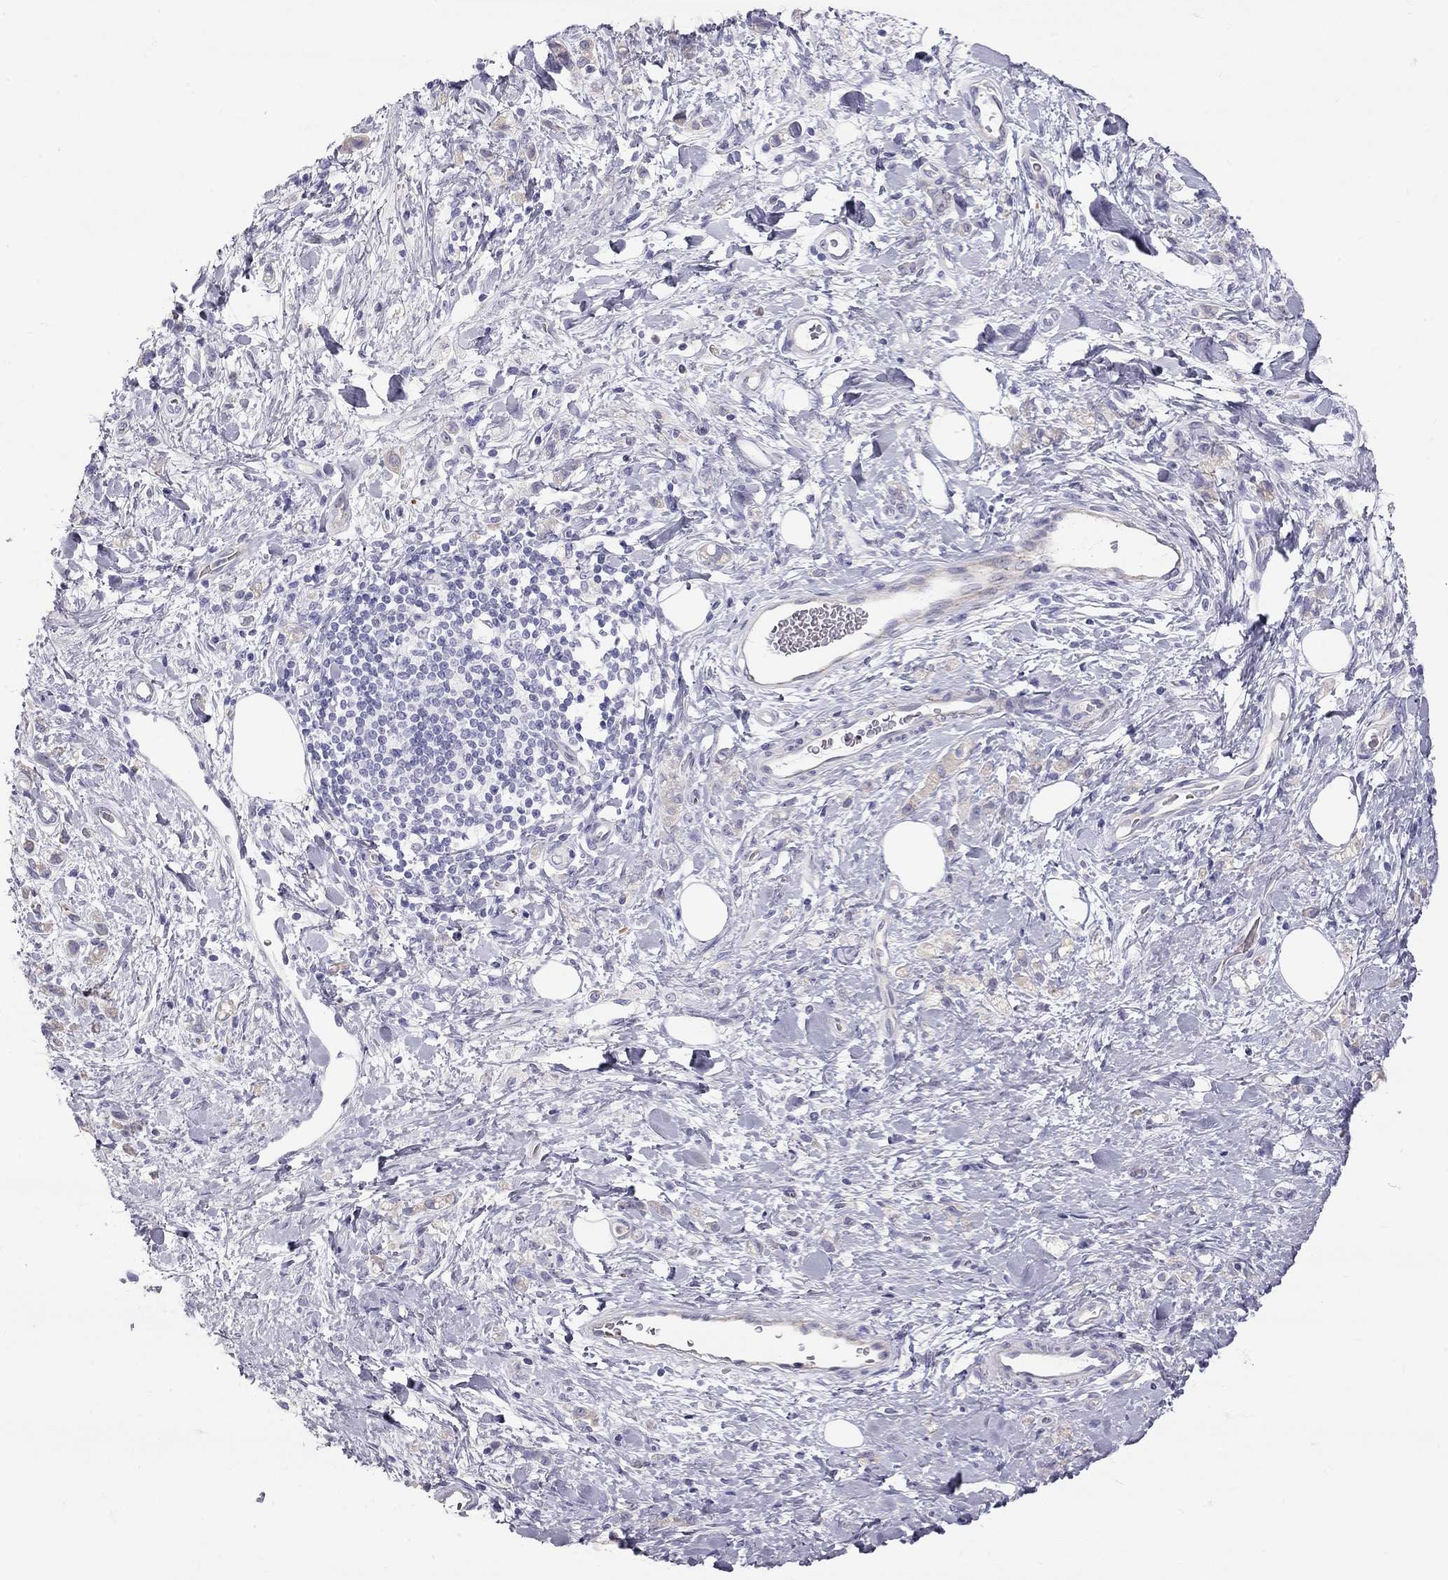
{"staining": {"intensity": "negative", "quantity": "none", "location": "none"}, "tissue": "stomach cancer", "cell_type": "Tumor cells", "image_type": "cancer", "snomed": [{"axis": "morphology", "description": "Adenocarcinoma, NOS"}, {"axis": "topography", "description": "Stomach"}], "caption": "Stomach cancer (adenocarcinoma) was stained to show a protein in brown. There is no significant positivity in tumor cells.", "gene": "TDRD6", "patient": {"sex": "male", "age": 77}}